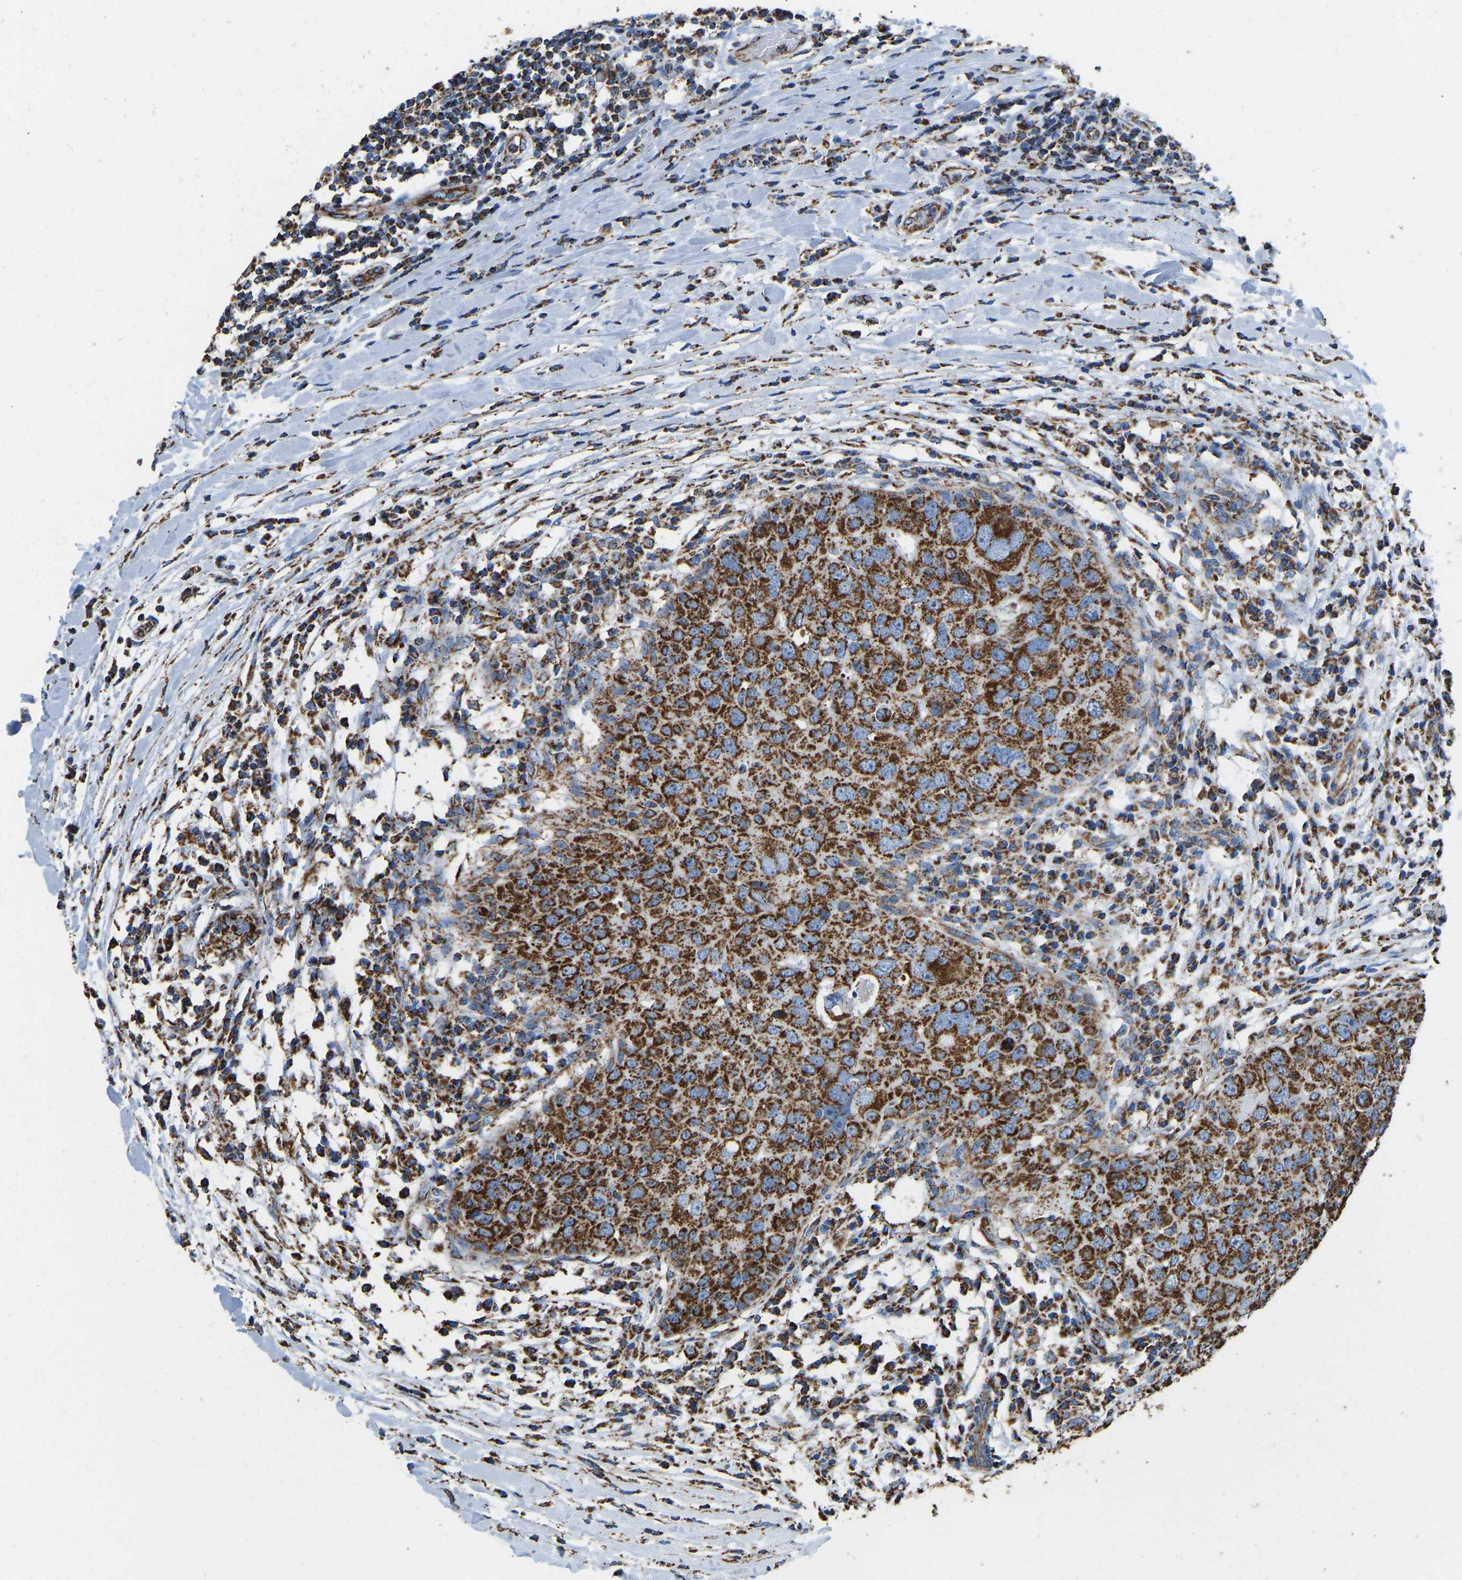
{"staining": {"intensity": "strong", "quantity": ">75%", "location": "cytoplasmic/membranous"}, "tissue": "breast cancer", "cell_type": "Tumor cells", "image_type": "cancer", "snomed": [{"axis": "morphology", "description": "Duct carcinoma"}, {"axis": "topography", "description": "Breast"}], "caption": "Protein analysis of breast intraductal carcinoma tissue shows strong cytoplasmic/membranous staining in approximately >75% of tumor cells. (Brightfield microscopy of DAB IHC at high magnification).", "gene": "IRX6", "patient": {"sex": "female", "age": 27}}